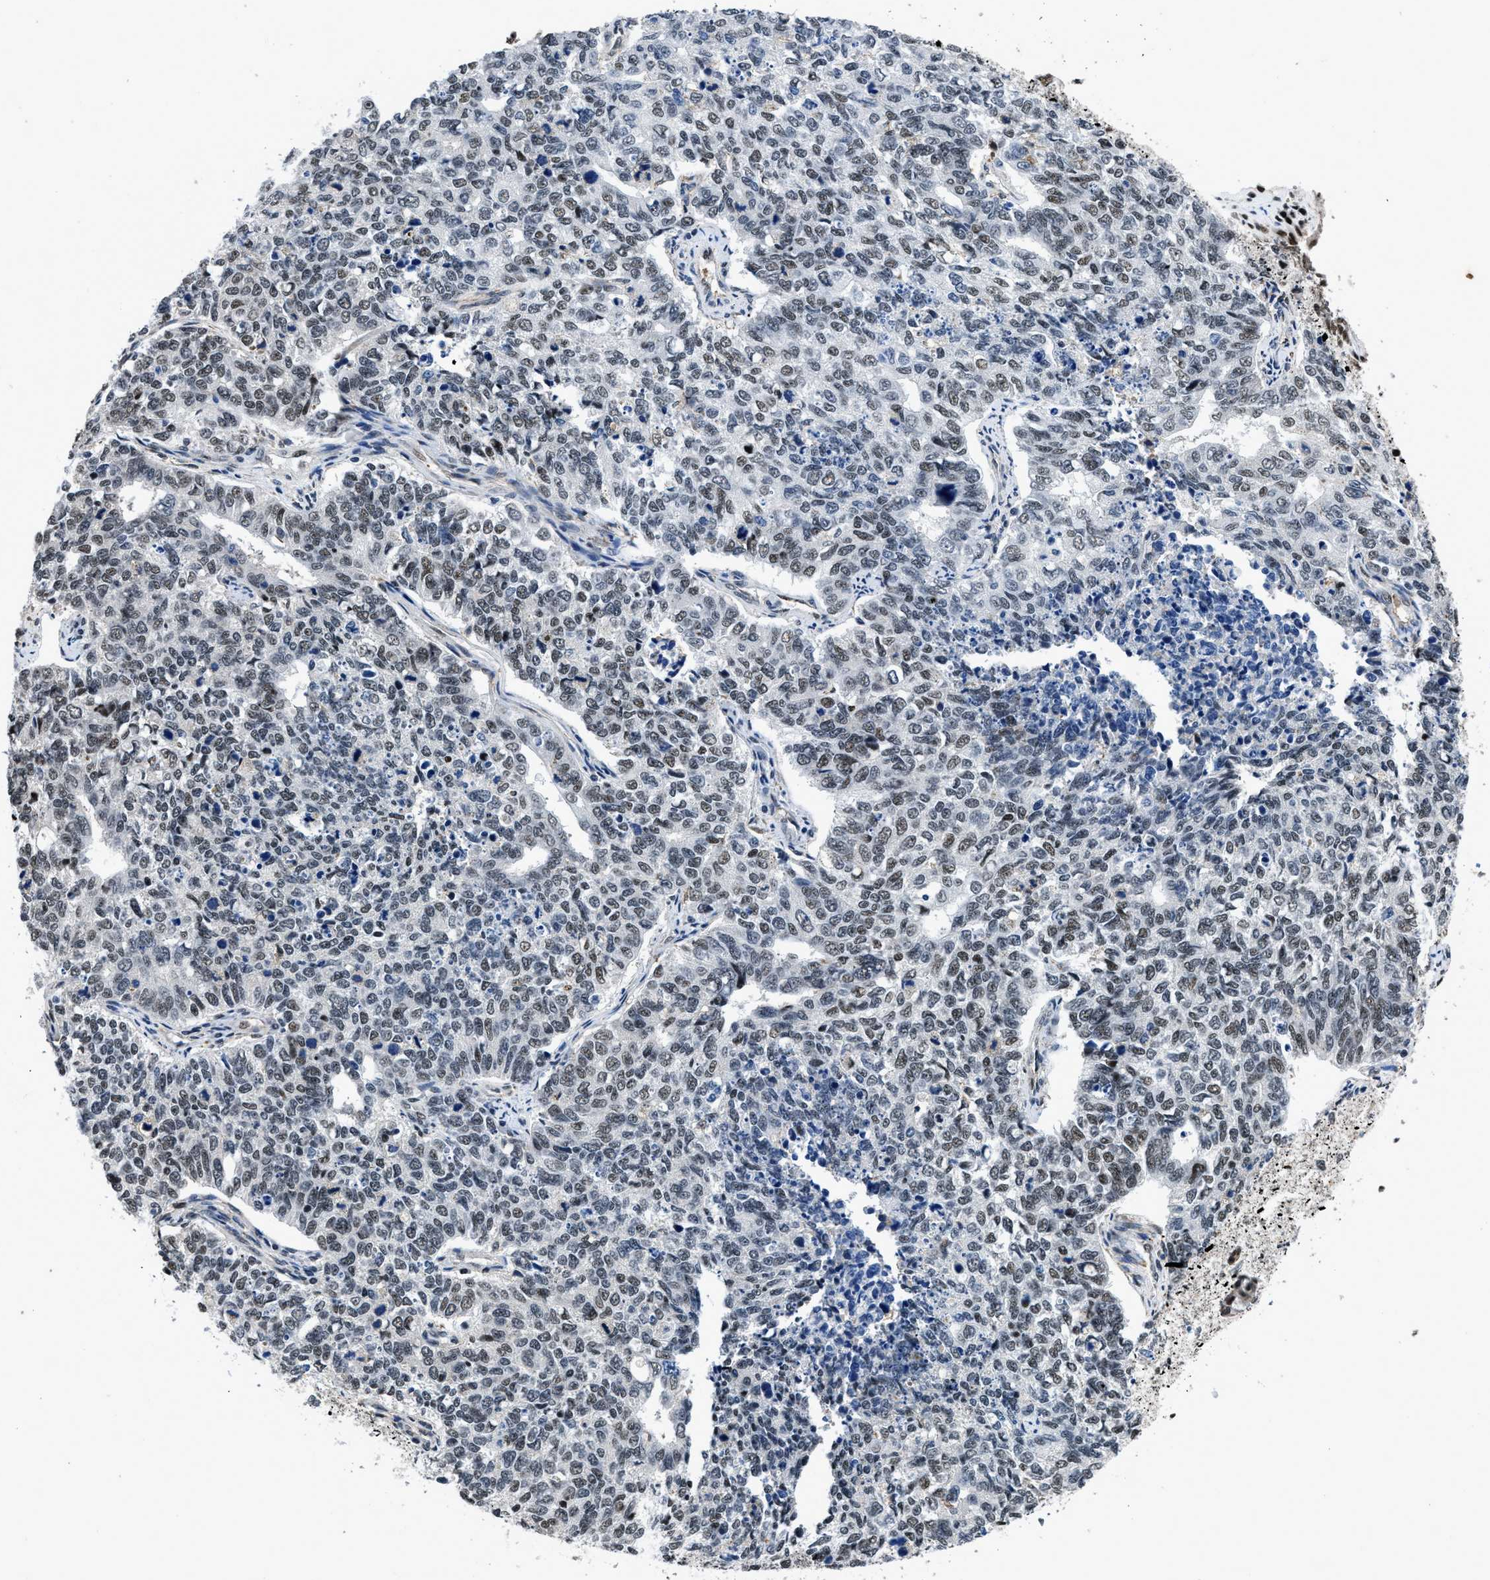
{"staining": {"intensity": "moderate", "quantity": ">75%", "location": "nuclear"}, "tissue": "cervical cancer", "cell_type": "Tumor cells", "image_type": "cancer", "snomed": [{"axis": "morphology", "description": "Squamous cell carcinoma, NOS"}, {"axis": "topography", "description": "Cervix"}], "caption": "Protein positivity by IHC exhibits moderate nuclear expression in about >75% of tumor cells in squamous cell carcinoma (cervical).", "gene": "HNRNPH2", "patient": {"sex": "female", "age": 63}}